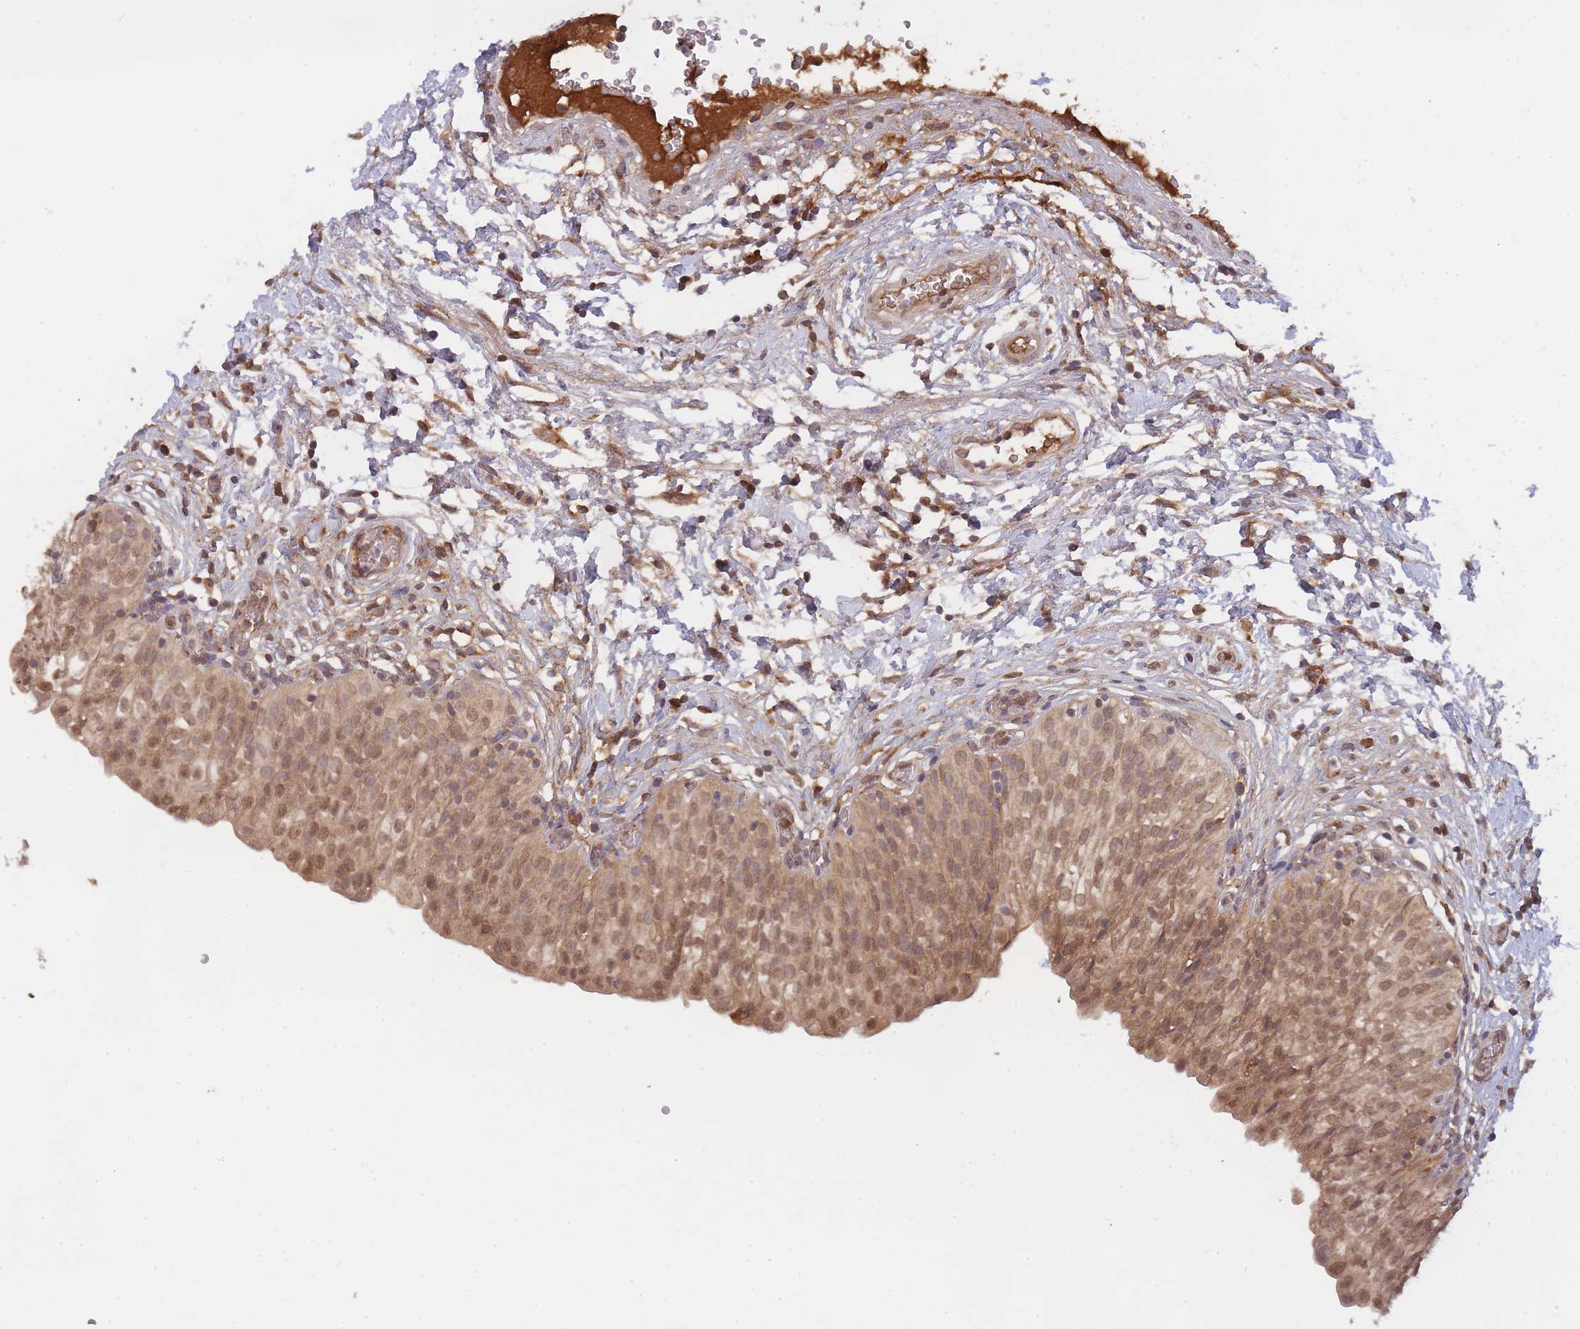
{"staining": {"intensity": "moderate", "quantity": ">75%", "location": "cytoplasmic/membranous,nuclear"}, "tissue": "urinary bladder", "cell_type": "Urothelial cells", "image_type": "normal", "snomed": [{"axis": "morphology", "description": "Normal tissue, NOS"}, {"axis": "topography", "description": "Urinary bladder"}], "caption": "This histopathology image shows IHC staining of normal urinary bladder, with medium moderate cytoplasmic/membranous,nuclear positivity in about >75% of urothelial cells.", "gene": "PIP4P1", "patient": {"sex": "male", "age": 55}}